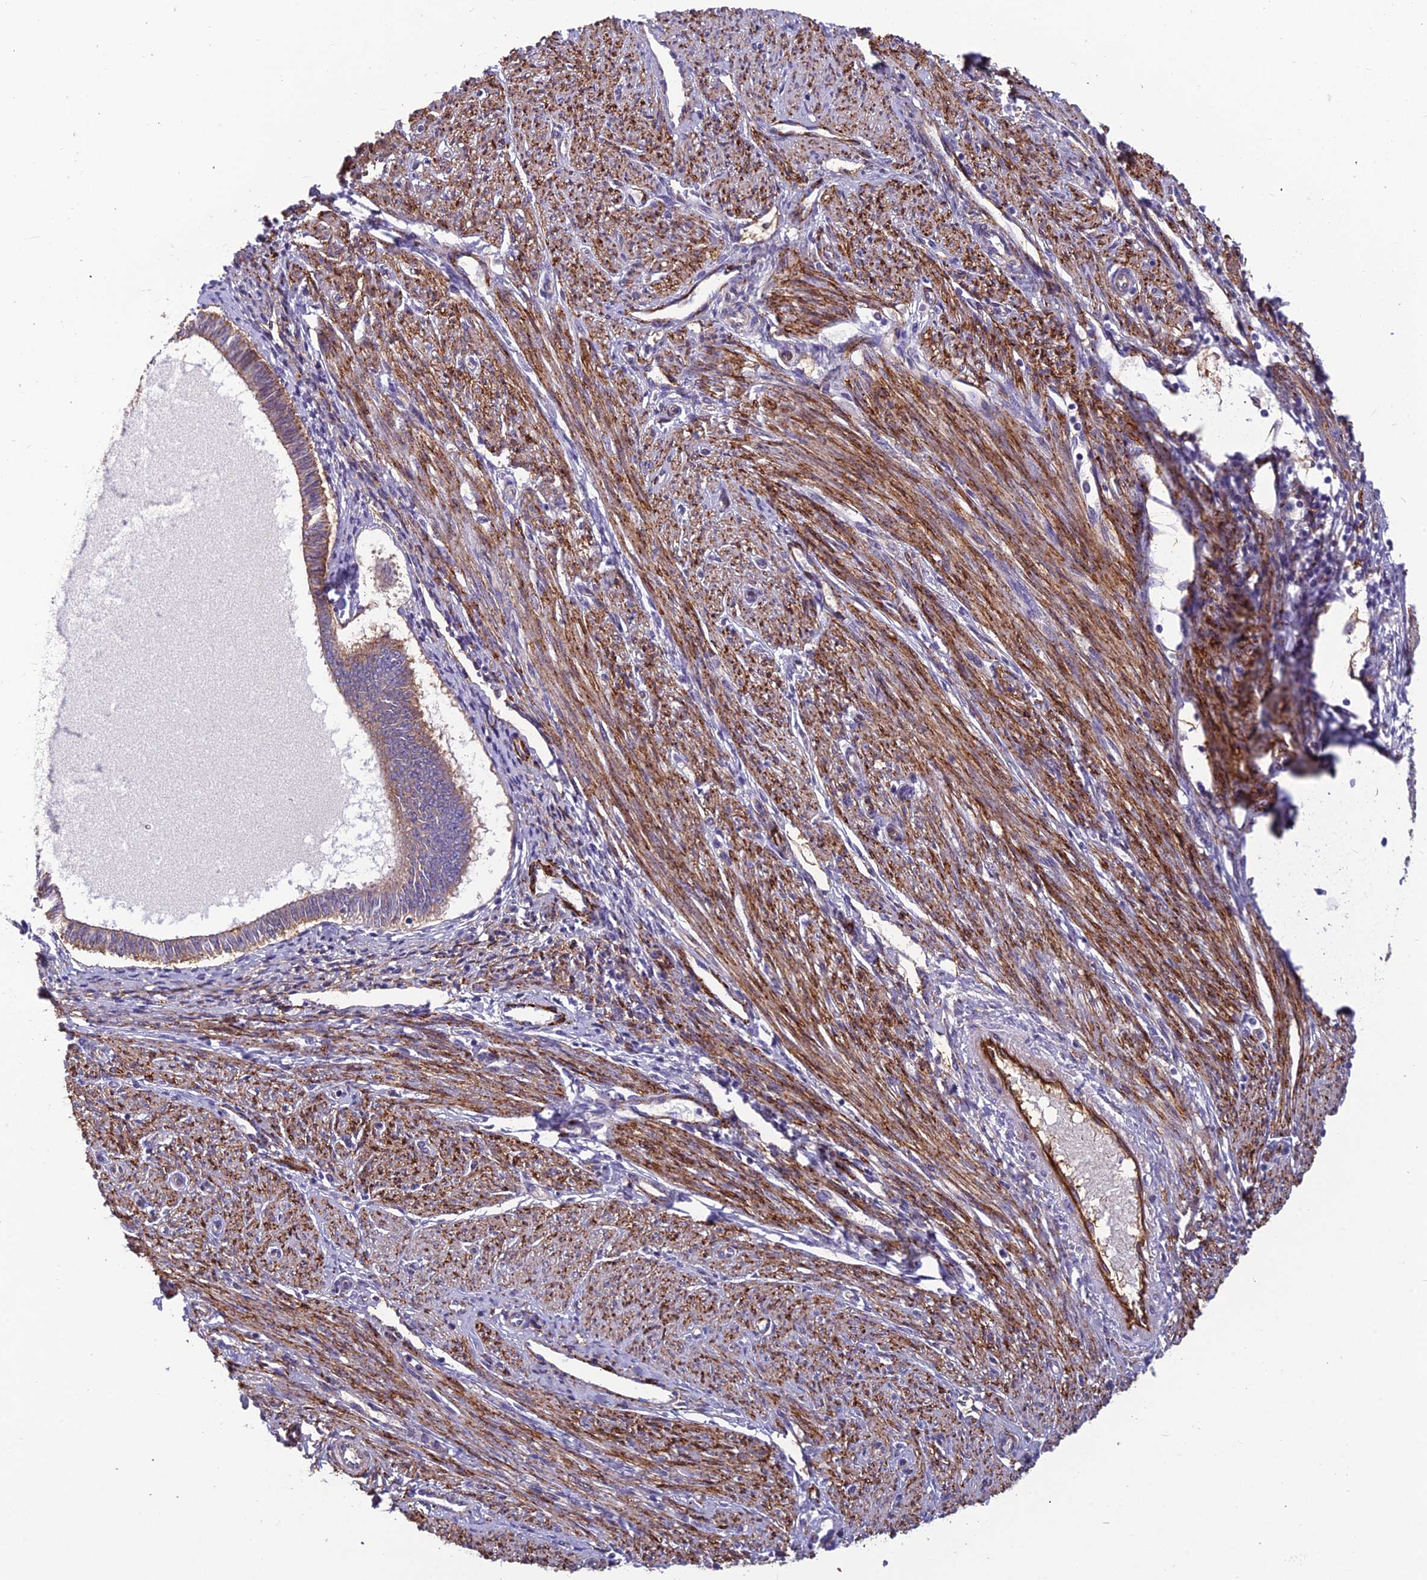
{"staining": {"intensity": "weak", "quantity": "25%-75%", "location": "cytoplasmic/membranous"}, "tissue": "endometrial cancer", "cell_type": "Tumor cells", "image_type": "cancer", "snomed": [{"axis": "morphology", "description": "Adenocarcinoma, NOS"}, {"axis": "topography", "description": "Endometrium"}], "caption": "Human adenocarcinoma (endometrial) stained with a brown dye exhibits weak cytoplasmic/membranous positive expression in approximately 25%-75% of tumor cells.", "gene": "TSPAN15", "patient": {"sex": "female", "age": 58}}